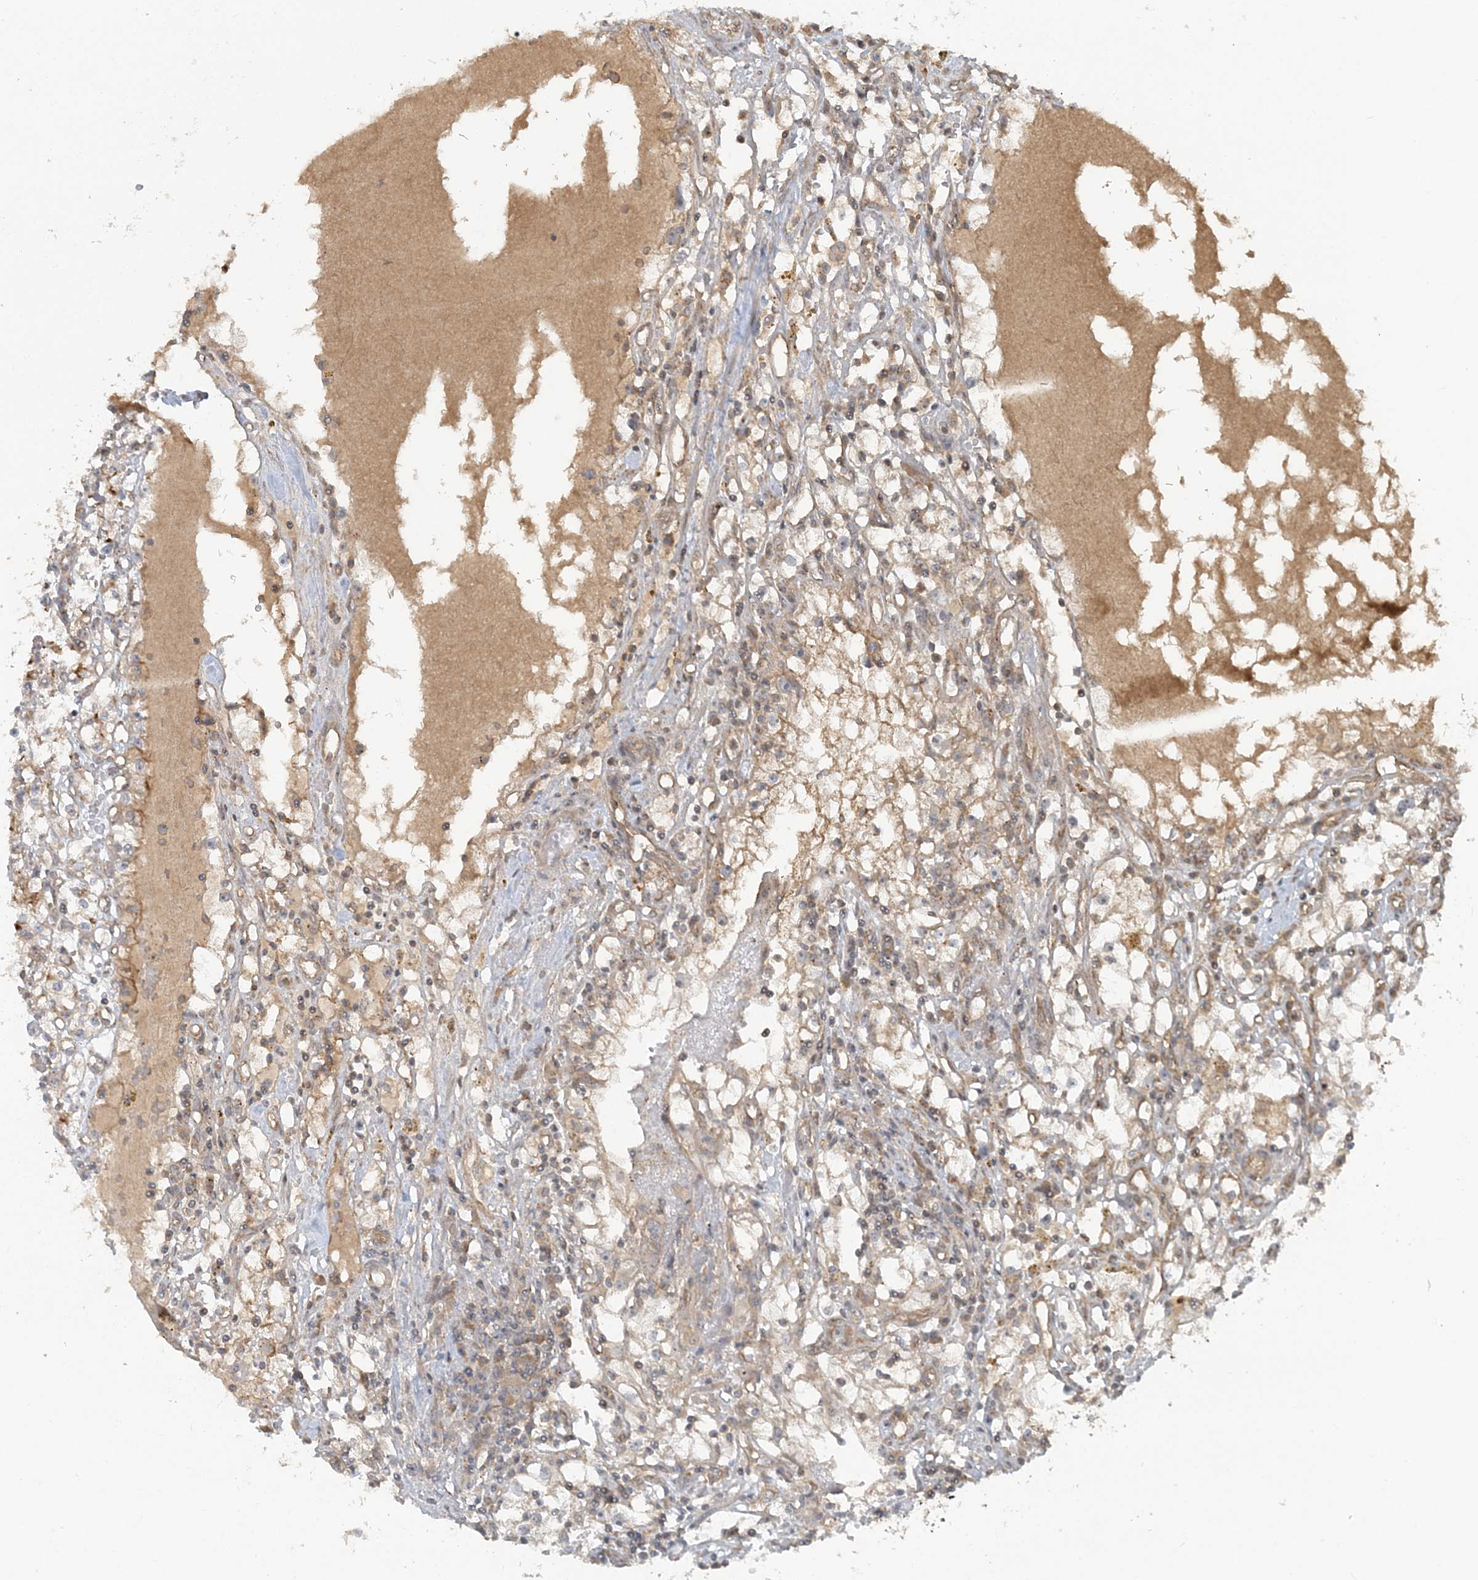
{"staining": {"intensity": "moderate", "quantity": "<25%", "location": "cytoplasmic/membranous"}, "tissue": "renal cancer", "cell_type": "Tumor cells", "image_type": "cancer", "snomed": [{"axis": "morphology", "description": "Adenocarcinoma, NOS"}, {"axis": "topography", "description": "Kidney"}], "caption": "Adenocarcinoma (renal) stained for a protein exhibits moderate cytoplasmic/membranous positivity in tumor cells. (brown staining indicates protein expression, while blue staining denotes nuclei).", "gene": "STIM2", "patient": {"sex": "male", "age": 56}}